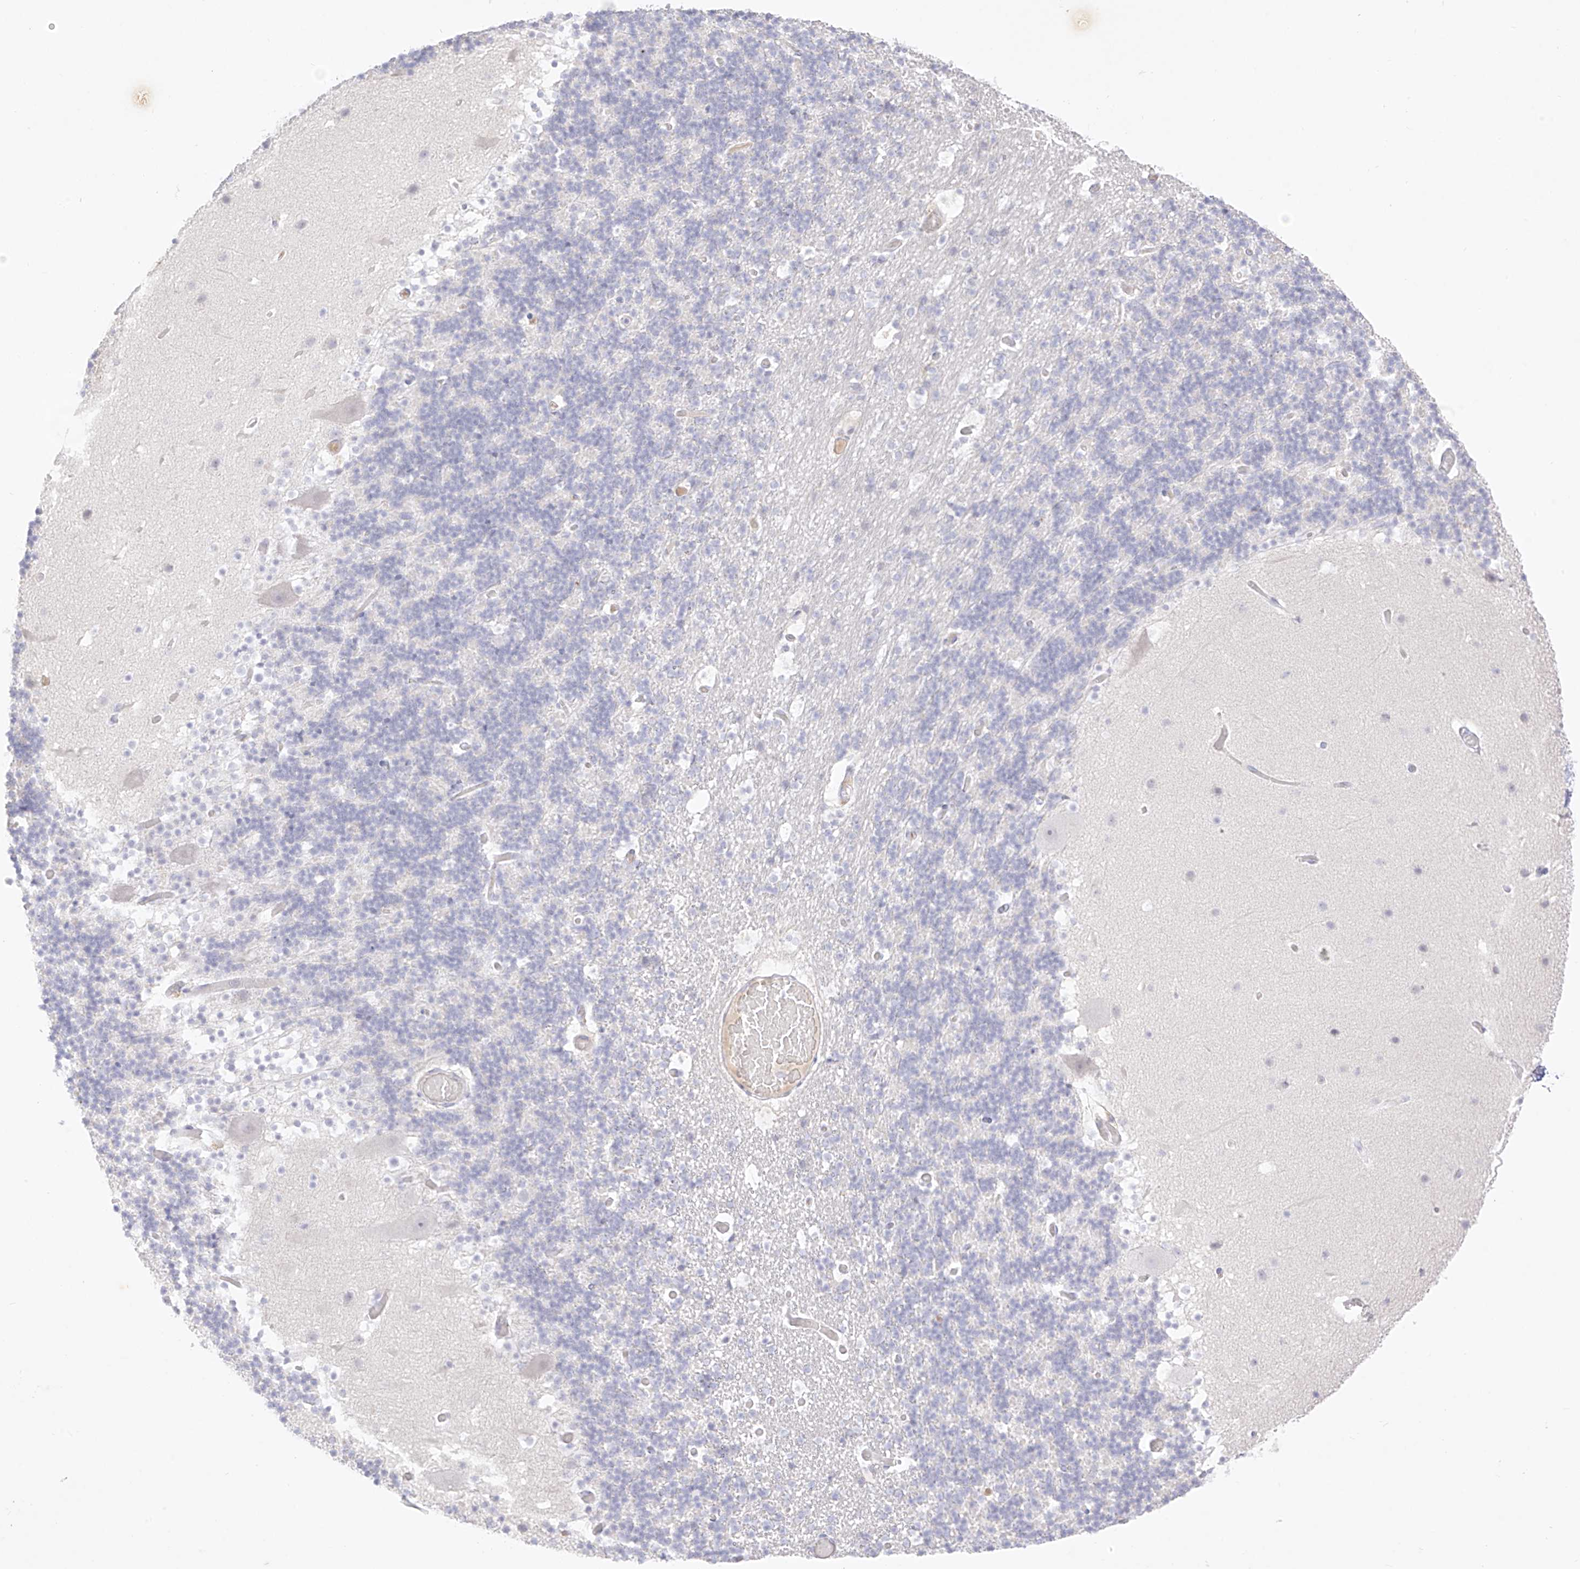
{"staining": {"intensity": "negative", "quantity": "none", "location": "none"}, "tissue": "cerebellum", "cell_type": "Cells in granular layer", "image_type": "normal", "snomed": [{"axis": "morphology", "description": "Normal tissue, NOS"}, {"axis": "topography", "description": "Cerebellum"}], "caption": "This is an IHC photomicrograph of normal cerebellum. There is no staining in cells in granular layer.", "gene": "TGM4", "patient": {"sex": "male", "age": 57}}